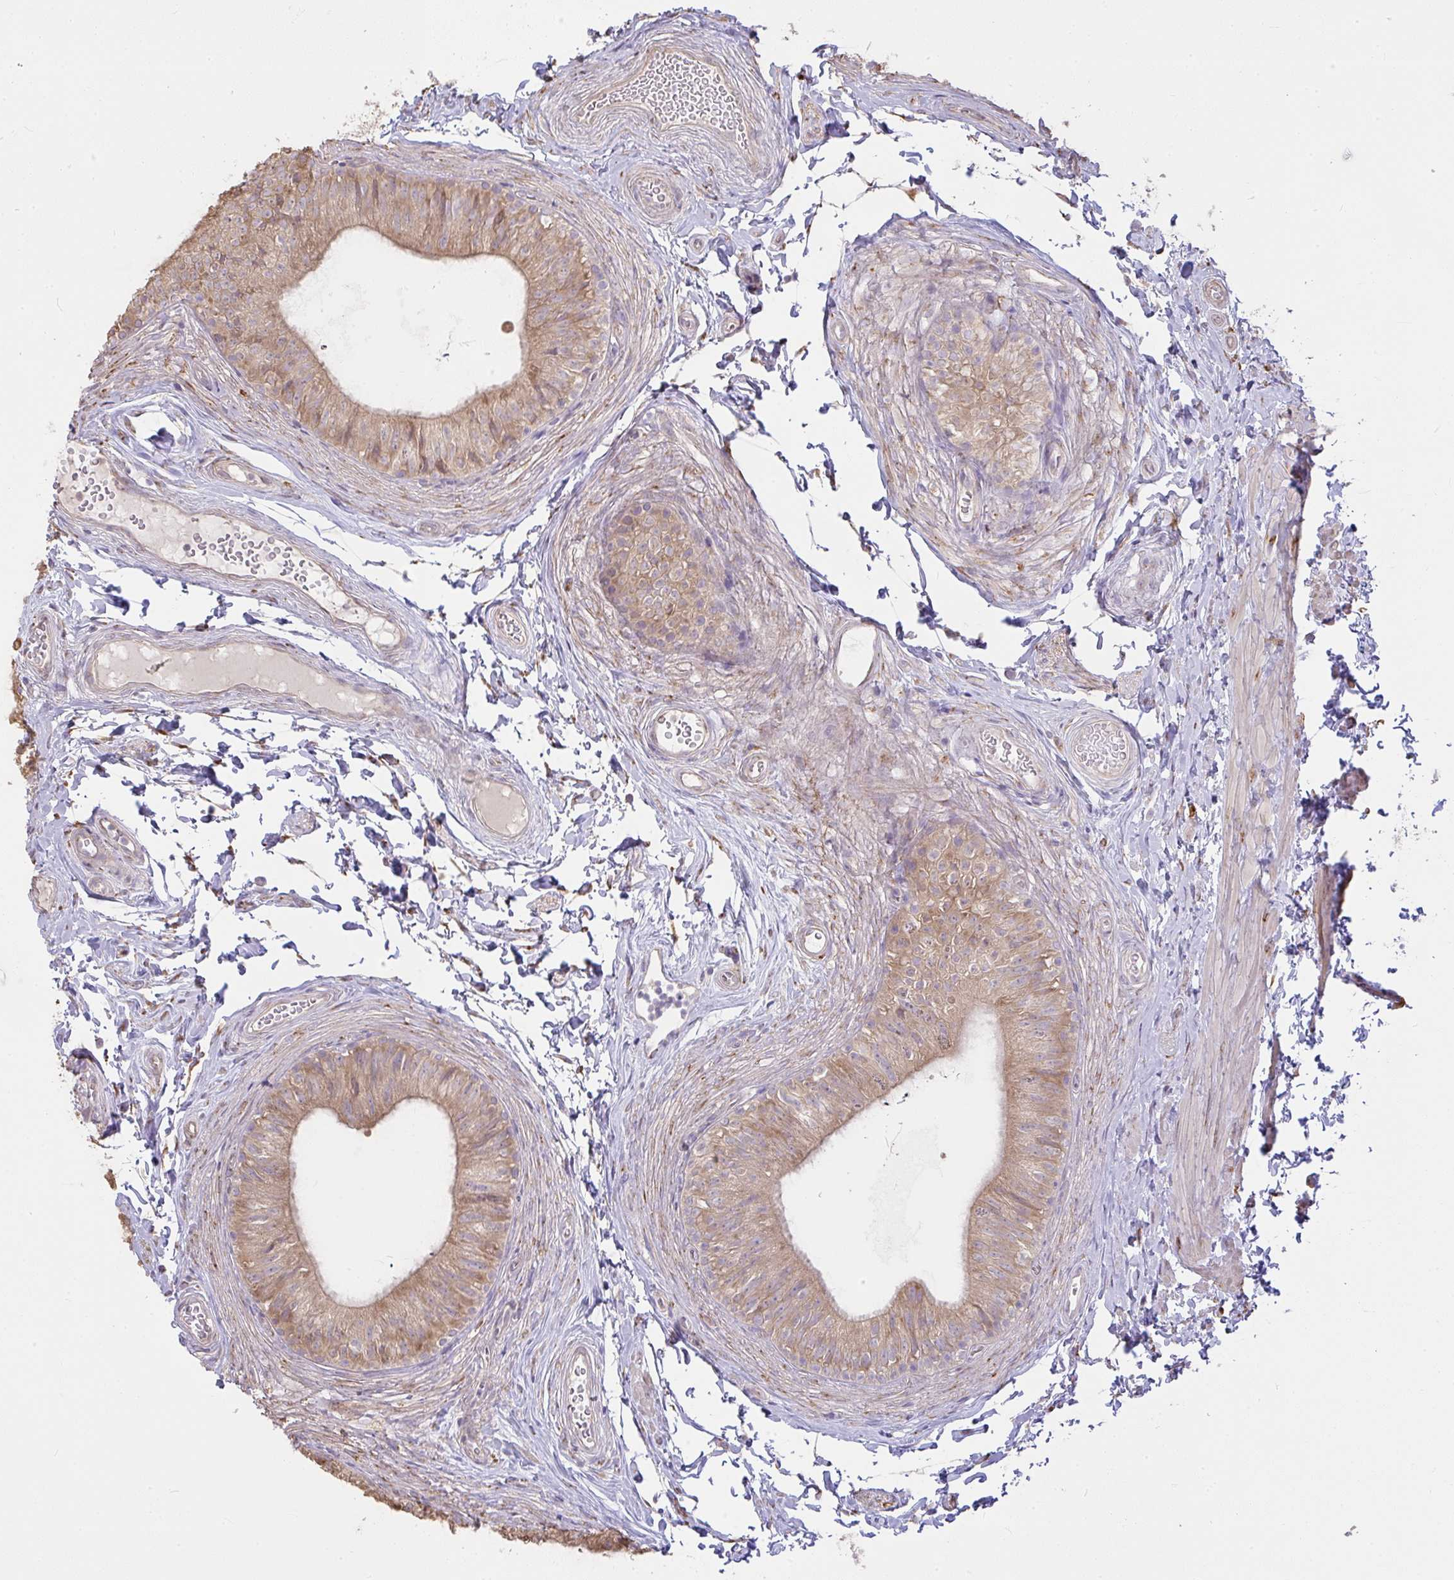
{"staining": {"intensity": "moderate", "quantity": ">75%", "location": "cytoplasmic/membranous"}, "tissue": "epididymis", "cell_type": "Glandular cells", "image_type": "normal", "snomed": [{"axis": "morphology", "description": "Normal tissue, NOS"}, {"axis": "topography", "description": "Epididymis, spermatic cord, NOS"}, {"axis": "topography", "description": "Epididymis"}, {"axis": "topography", "description": "Peripheral nerve tissue"}], "caption": "Moderate cytoplasmic/membranous expression for a protein is identified in approximately >75% of glandular cells of benign epididymis using IHC.", "gene": "BRINP3", "patient": {"sex": "male", "age": 29}}